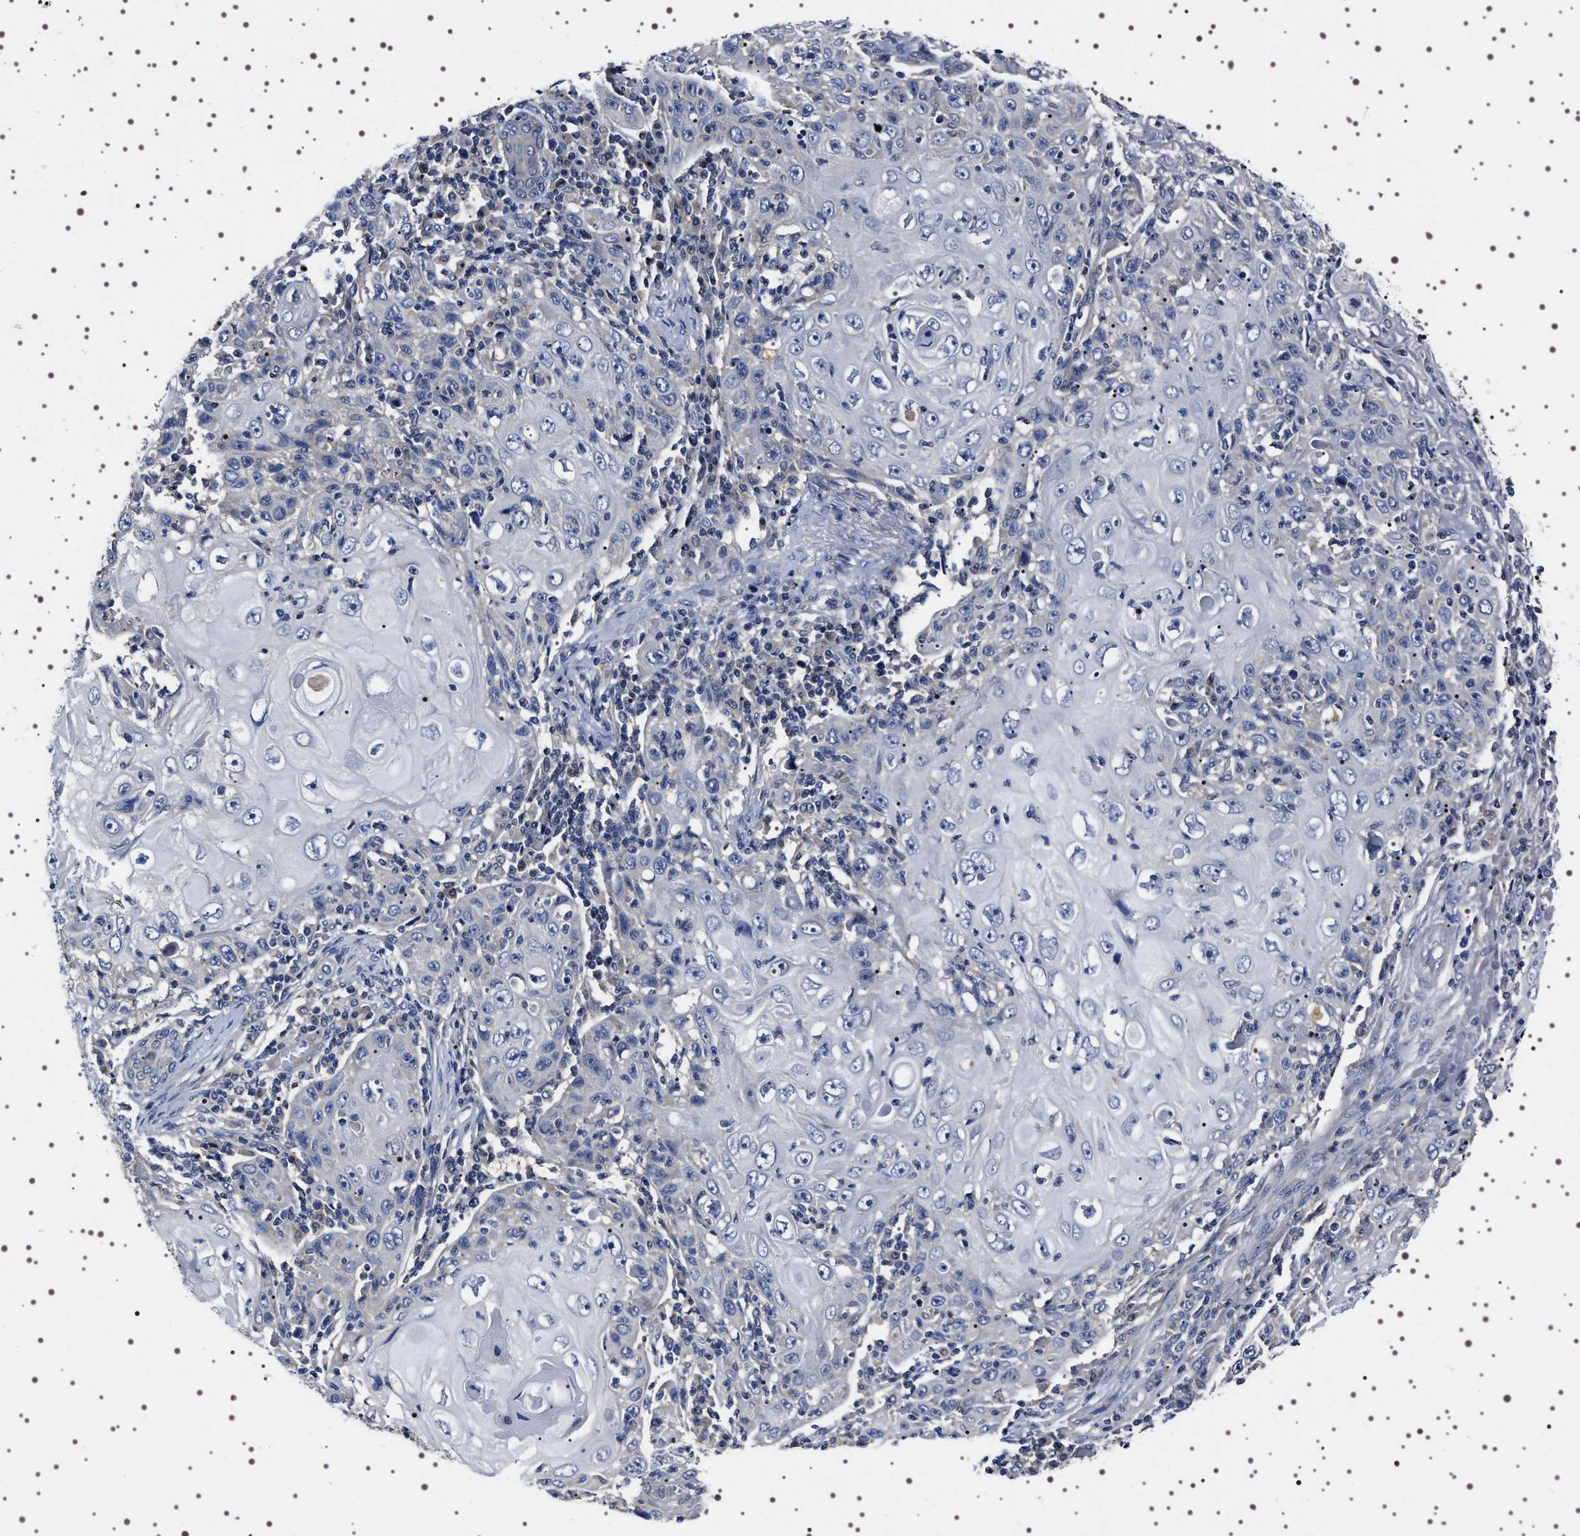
{"staining": {"intensity": "negative", "quantity": "none", "location": "none"}, "tissue": "skin cancer", "cell_type": "Tumor cells", "image_type": "cancer", "snomed": [{"axis": "morphology", "description": "Squamous cell carcinoma, NOS"}, {"axis": "topography", "description": "Skin"}], "caption": "Histopathology image shows no significant protein positivity in tumor cells of squamous cell carcinoma (skin). (DAB (3,3'-diaminobenzidine) immunohistochemistry, high magnification).", "gene": "TARBP1", "patient": {"sex": "female", "age": 88}}